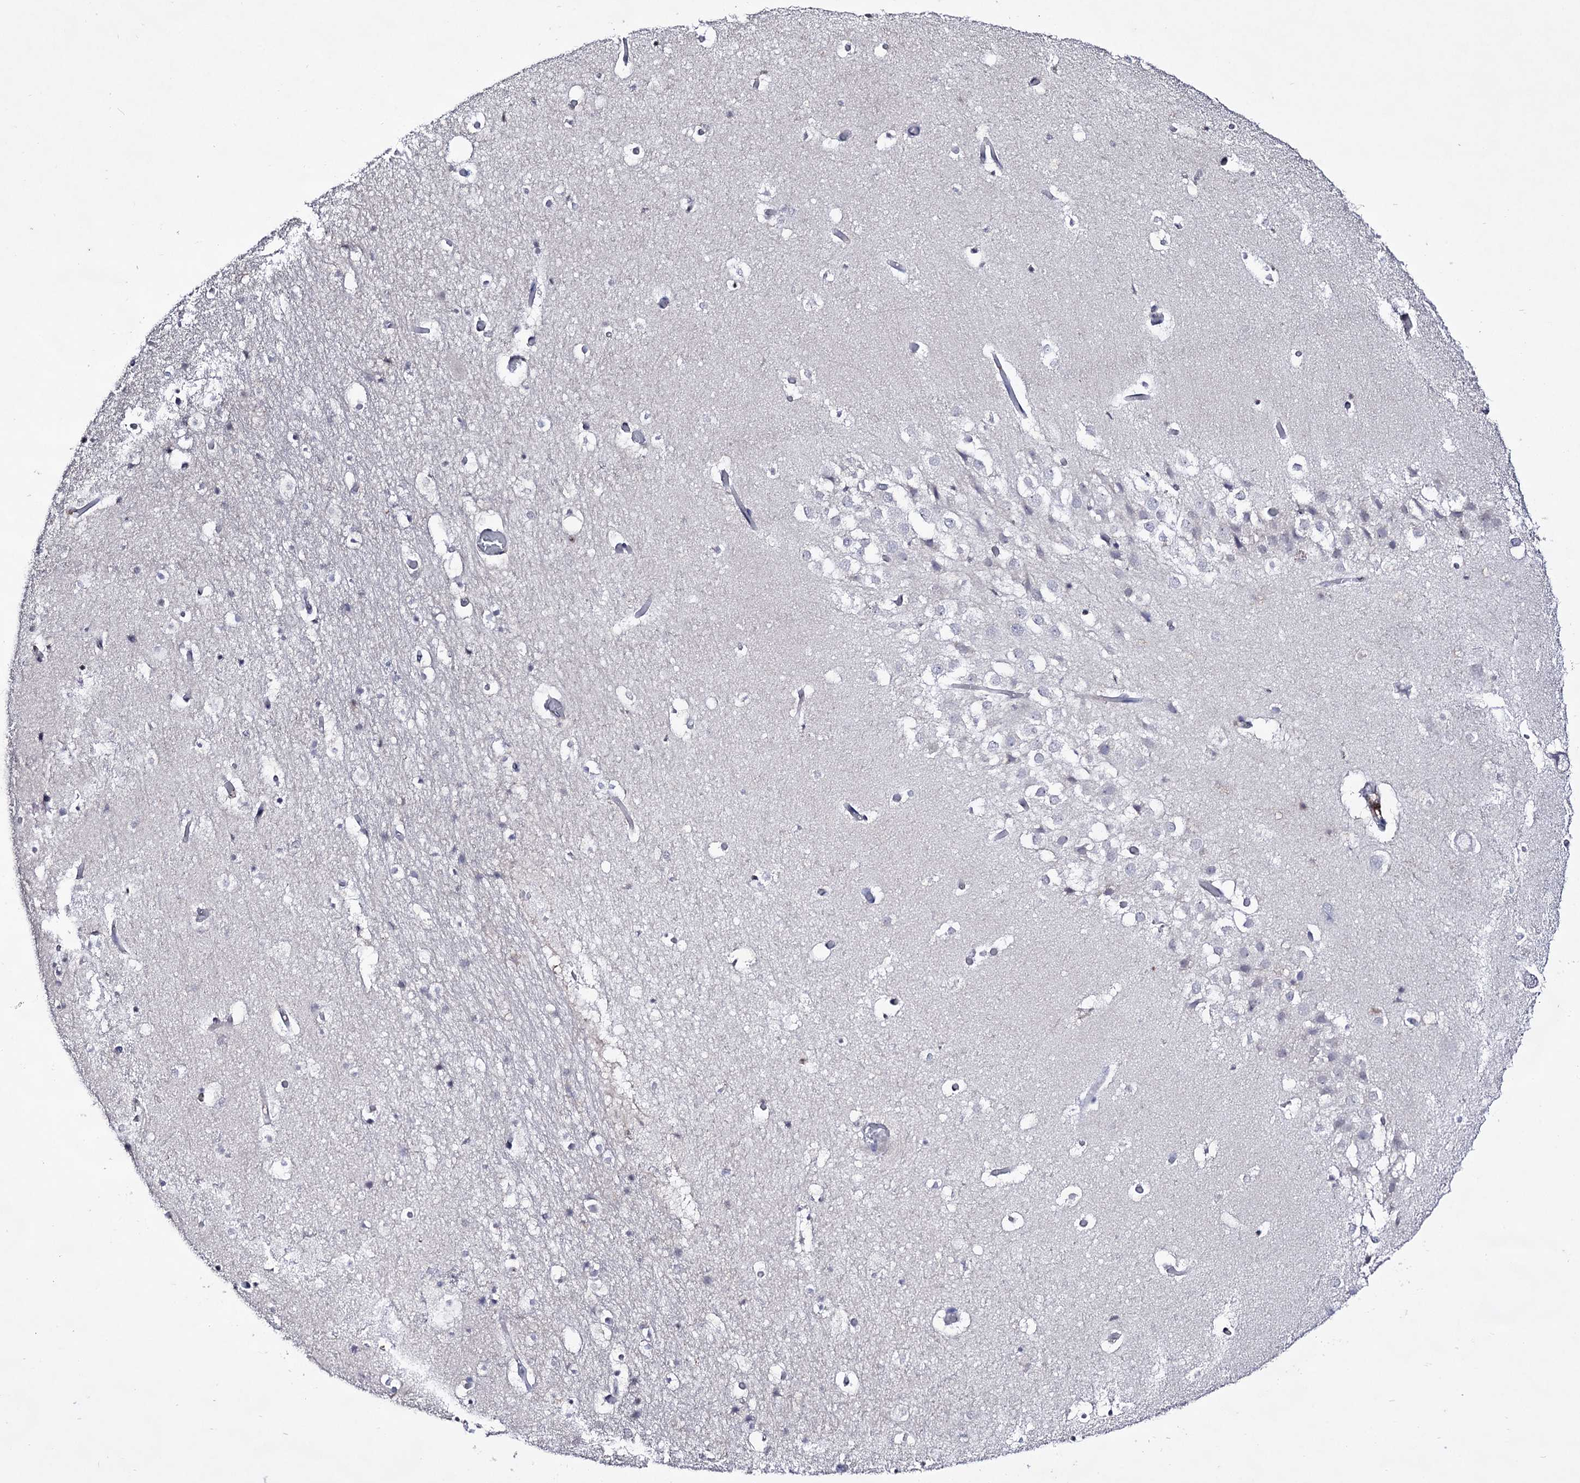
{"staining": {"intensity": "negative", "quantity": "none", "location": "none"}, "tissue": "hippocampus", "cell_type": "Glial cells", "image_type": "normal", "snomed": [{"axis": "morphology", "description": "Normal tissue, NOS"}, {"axis": "topography", "description": "Hippocampus"}], "caption": "Hippocampus was stained to show a protein in brown. There is no significant staining in glial cells. (DAB (3,3'-diaminobenzidine) IHC visualized using brightfield microscopy, high magnification).", "gene": "PLIN1", "patient": {"sex": "female", "age": 52}}